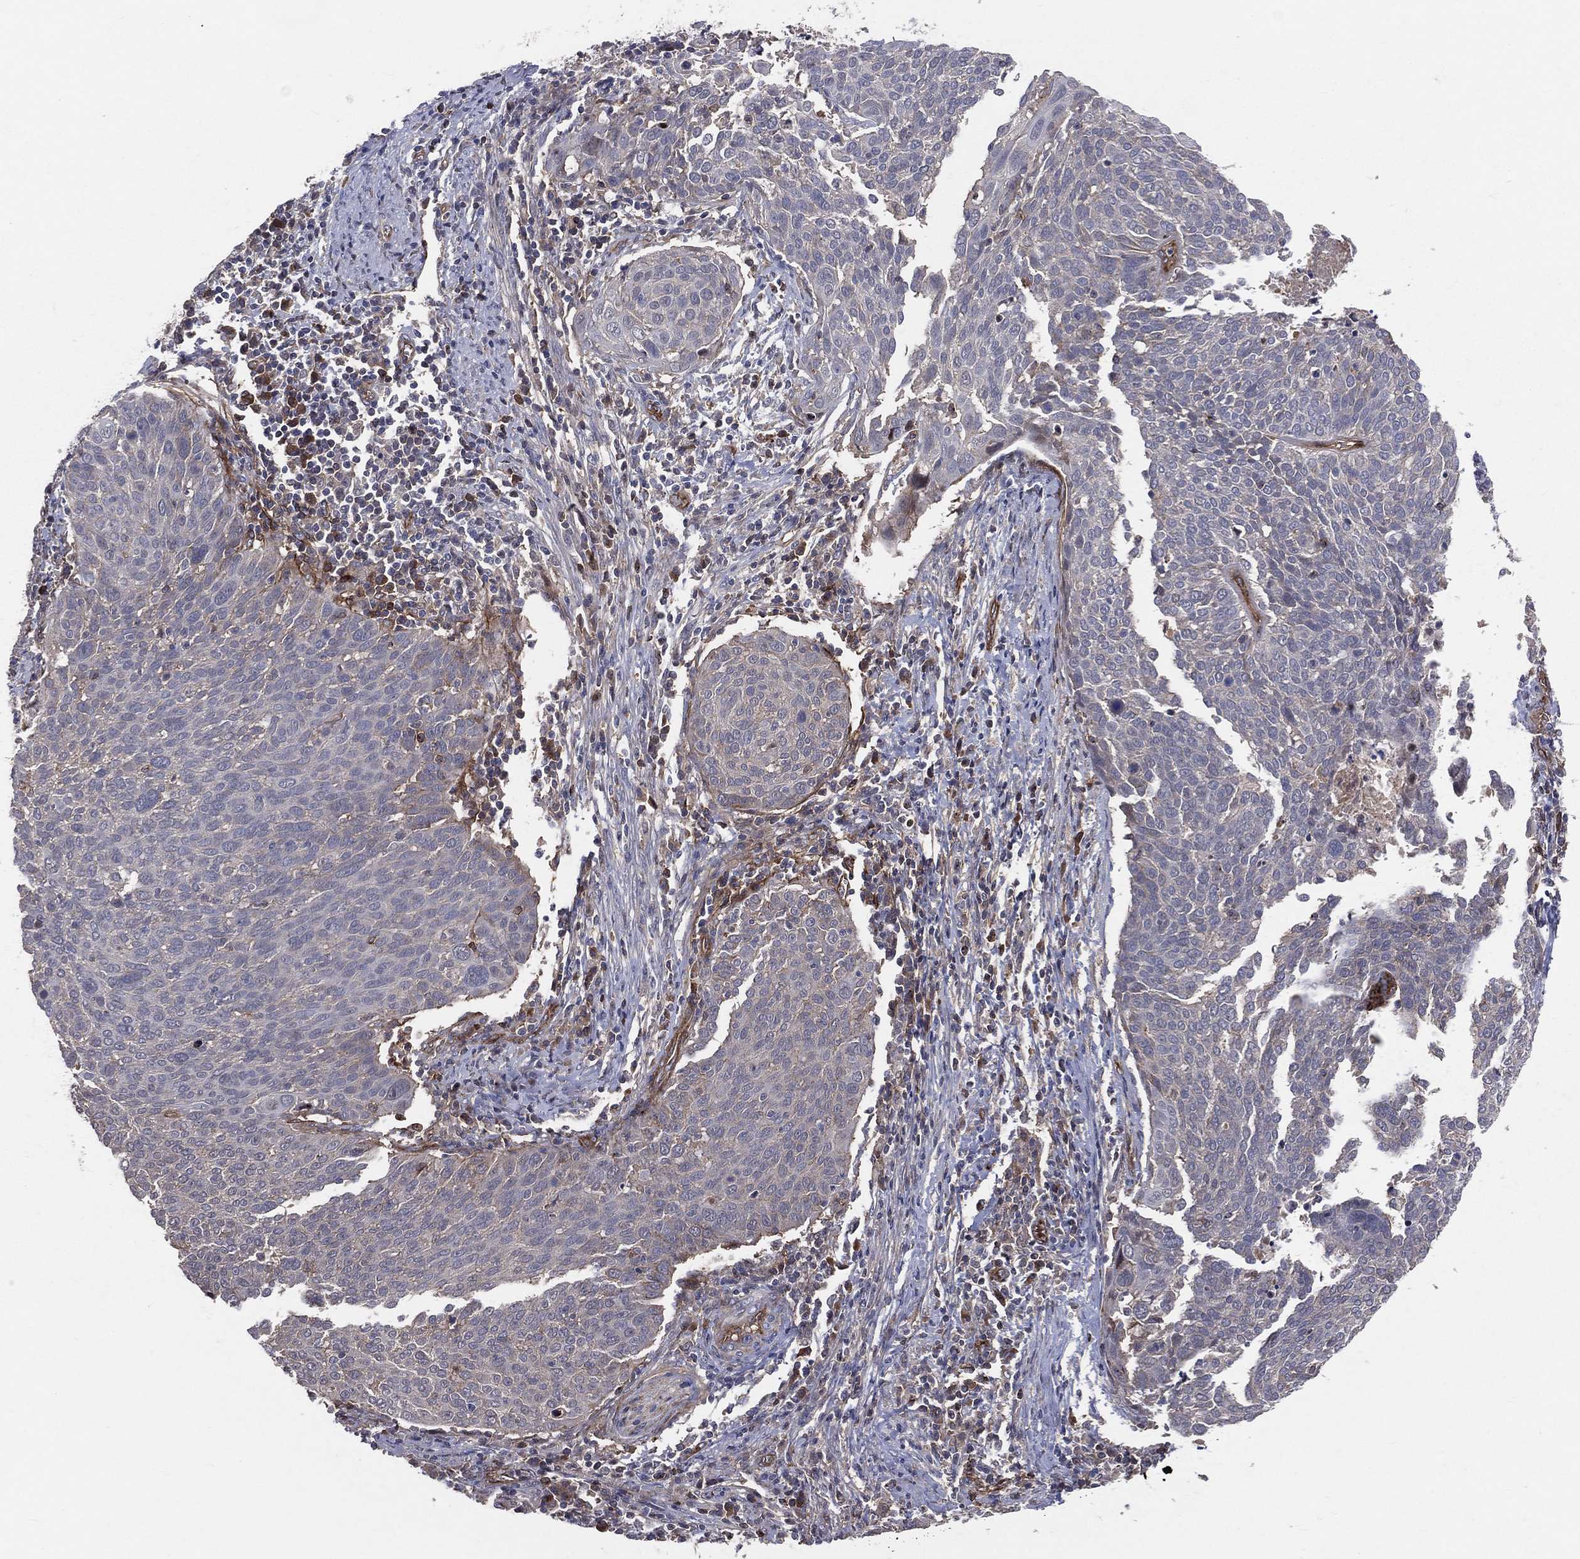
{"staining": {"intensity": "negative", "quantity": "none", "location": "none"}, "tissue": "cervical cancer", "cell_type": "Tumor cells", "image_type": "cancer", "snomed": [{"axis": "morphology", "description": "Squamous cell carcinoma, NOS"}, {"axis": "topography", "description": "Cervix"}], "caption": "High magnification brightfield microscopy of cervical cancer stained with DAB (brown) and counterstained with hematoxylin (blue): tumor cells show no significant staining. (DAB immunohistochemistry, high magnification).", "gene": "ENTPD1", "patient": {"sex": "female", "age": 39}}